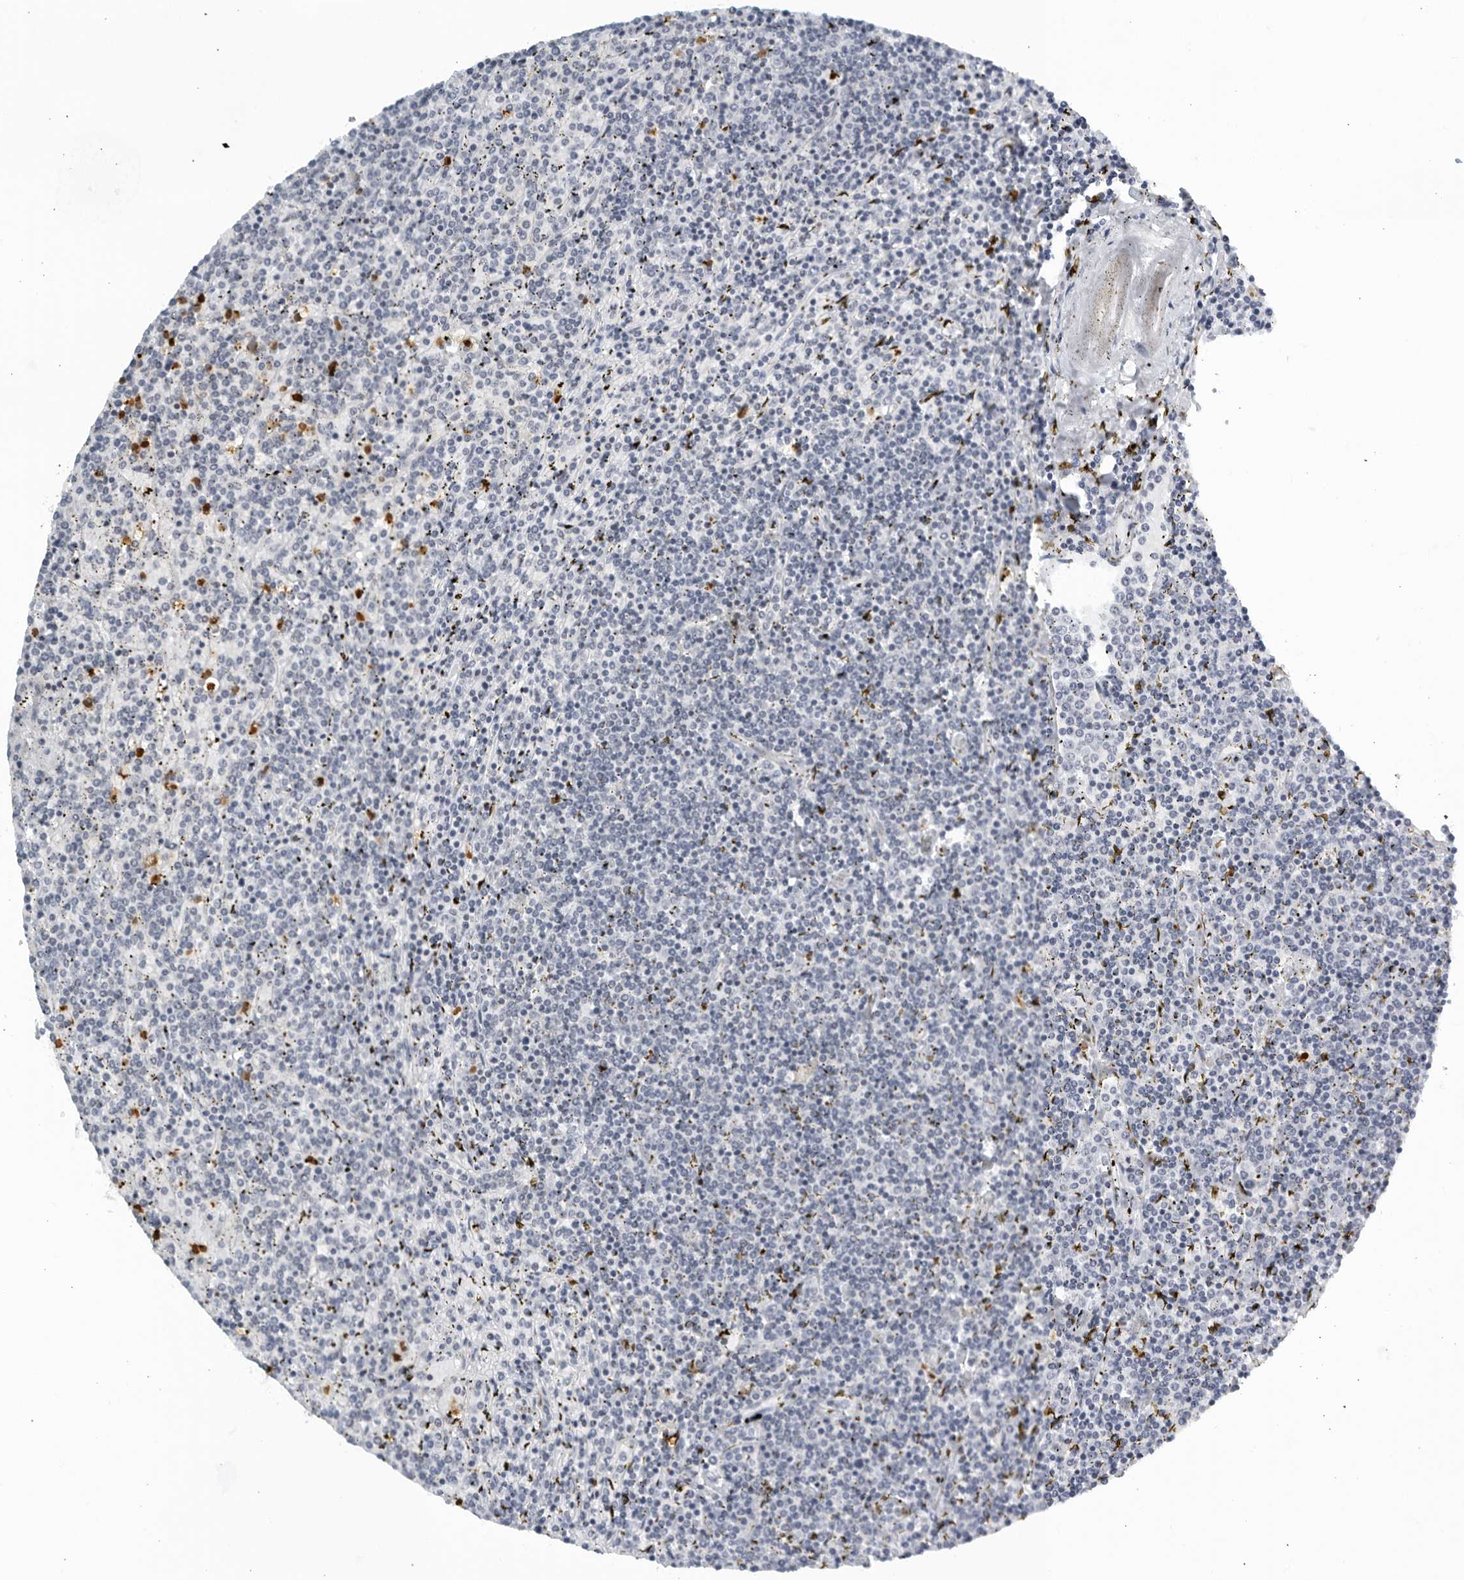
{"staining": {"intensity": "negative", "quantity": "none", "location": "none"}, "tissue": "lymphoma", "cell_type": "Tumor cells", "image_type": "cancer", "snomed": [{"axis": "morphology", "description": "Malignant lymphoma, non-Hodgkin's type, Low grade"}, {"axis": "topography", "description": "Spleen"}], "caption": "This is an IHC micrograph of human lymphoma. There is no positivity in tumor cells.", "gene": "KLK7", "patient": {"sex": "female", "age": 19}}